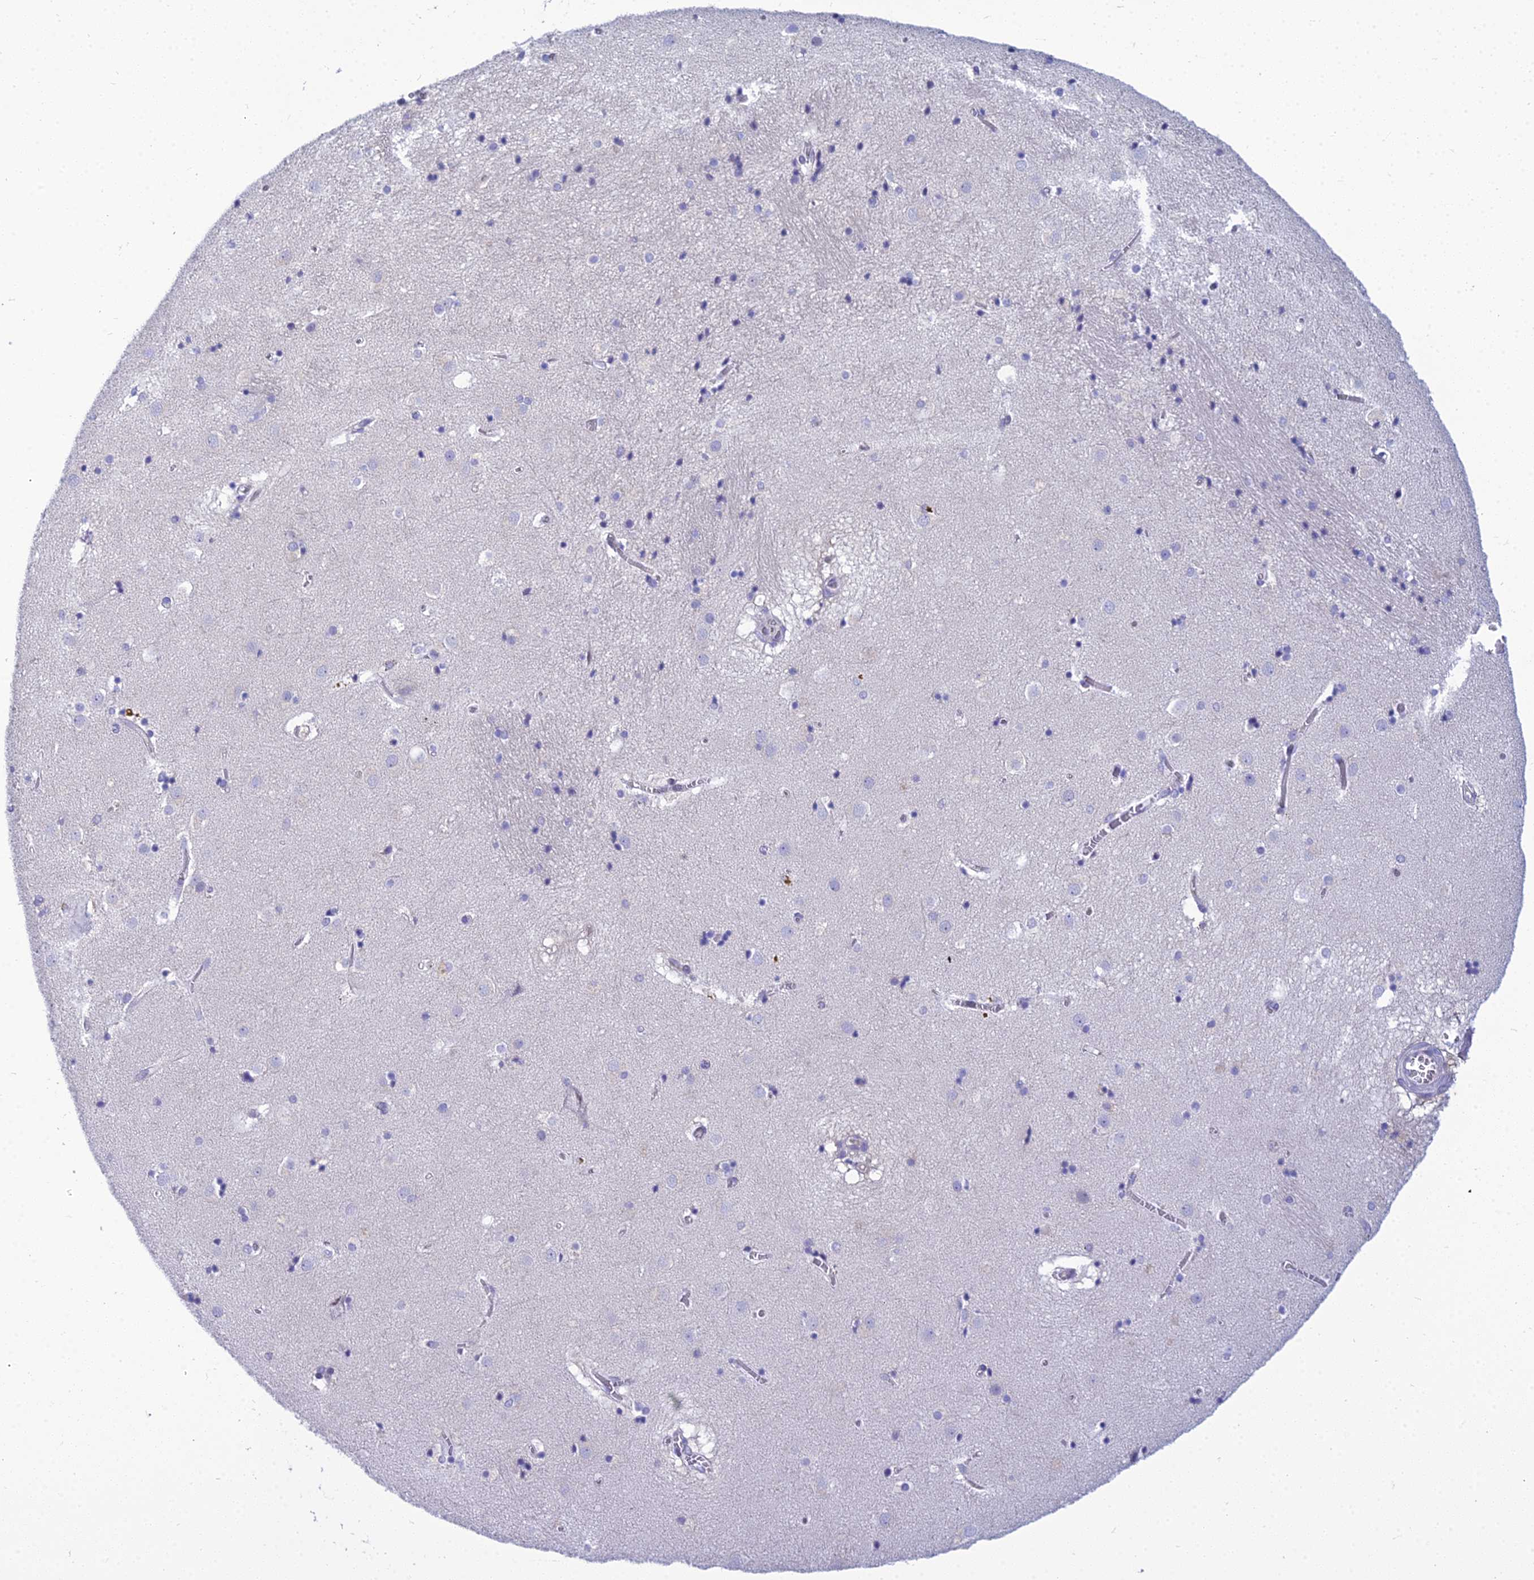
{"staining": {"intensity": "negative", "quantity": "none", "location": "none"}, "tissue": "caudate", "cell_type": "Glial cells", "image_type": "normal", "snomed": [{"axis": "morphology", "description": "Normal tissue, NOS"}, {"axis": "topography", "description": "Lateral ventricle wall"}], "caption": "This is a histopathology image of immunohistochemistry staining of benign caudate, which shows no expression in glial cells.", "gene": "ZMIZ1", "patient": {"sex": "male", "age": 70}}